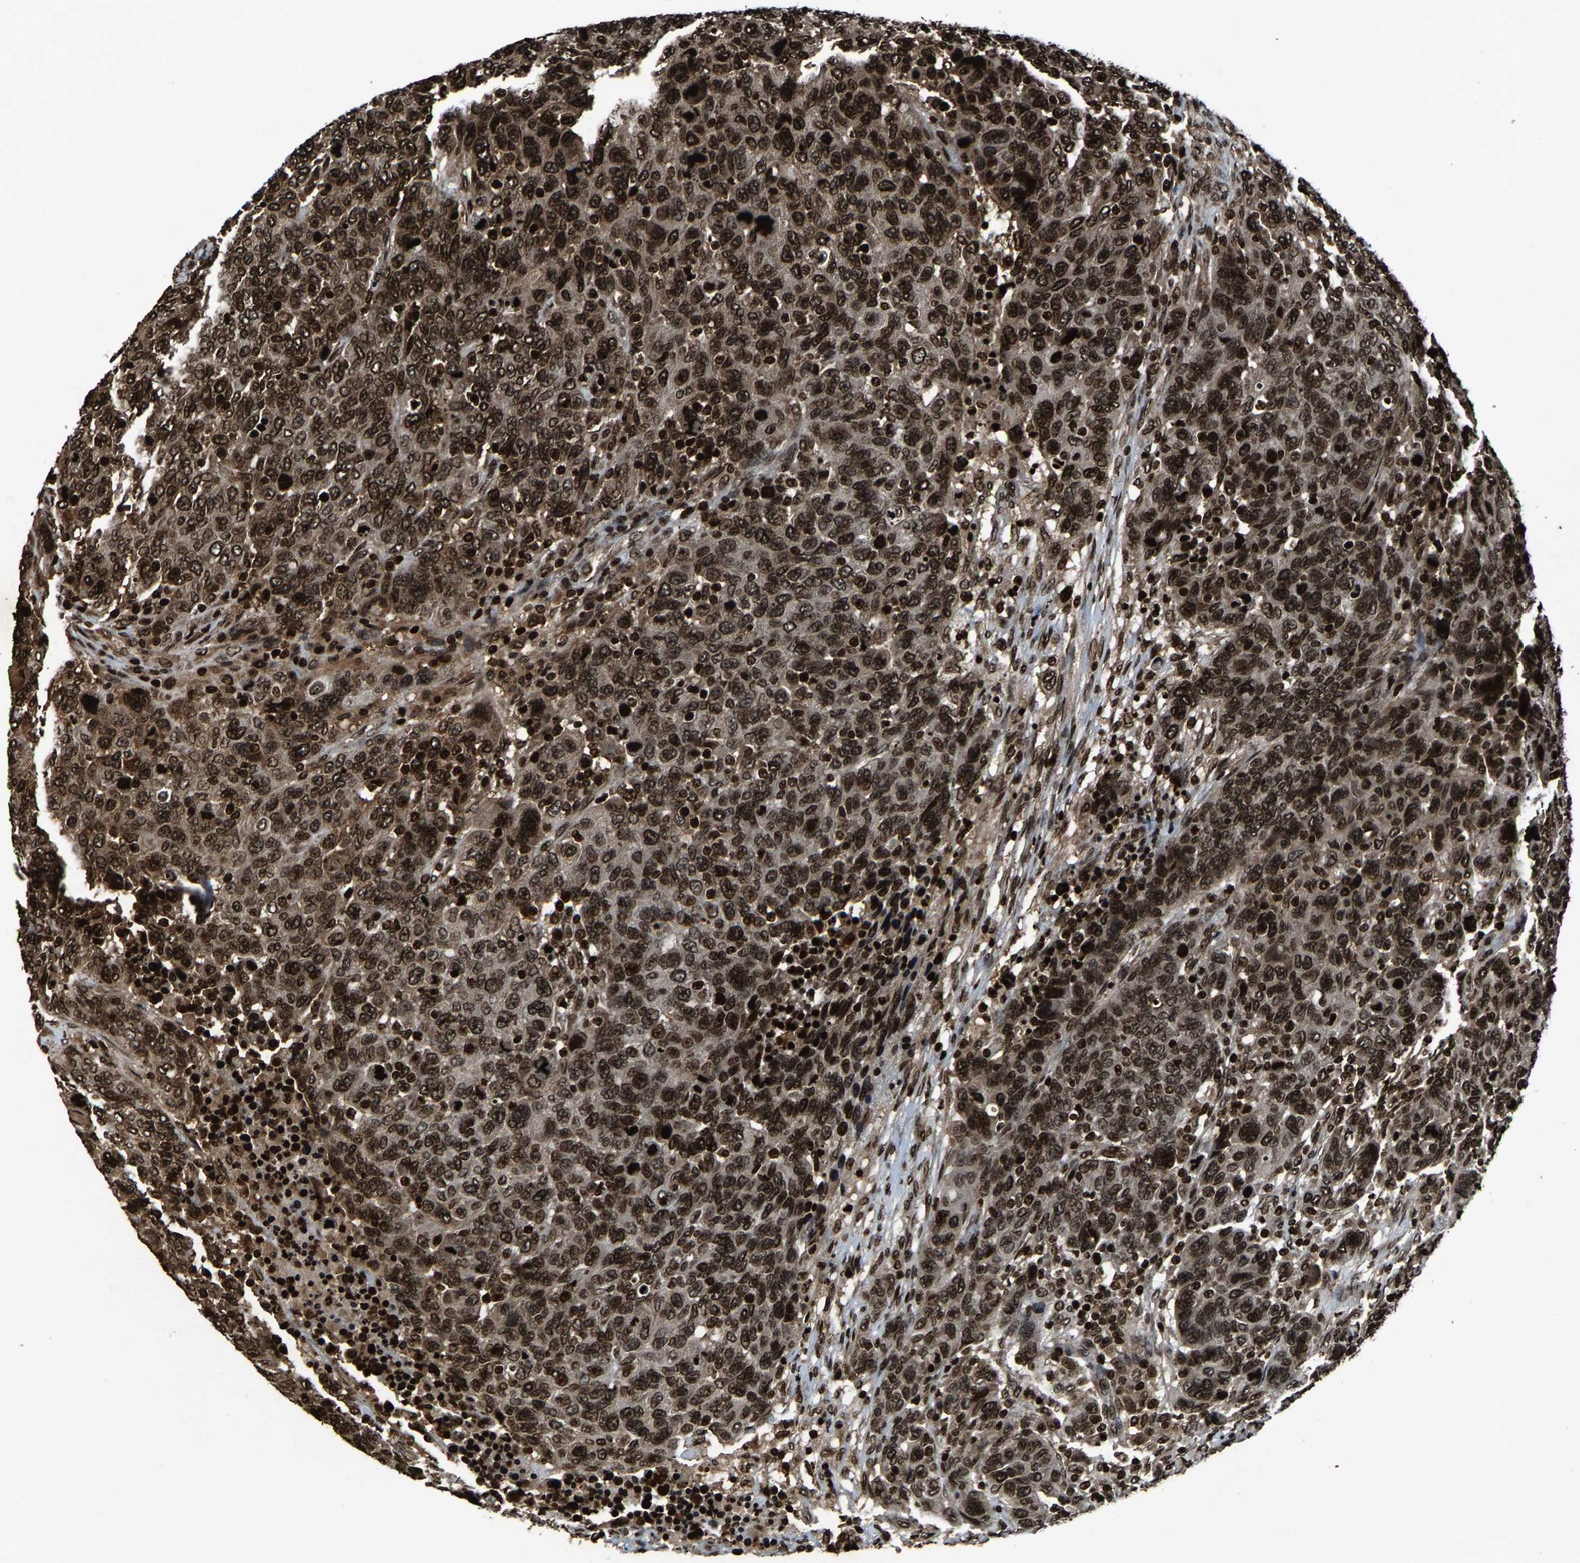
{"staining": {"intensity": "strong", "quantity": ">75%", "location": "nuclear"}, "tissue": "breast cancer", "cell_type": "Tumor cells", "image_type": "cancer", "snomed": [{"axis": "morphology", "description": "Duct carcinoma"}, {"axis": "topography", "description": "Breast"}], "caption": "A micrograph of breast cancer (invasive ductal carcinoma) stained for a protein reveals strong nuclear brown staining in tumor cells.", "gene": "H4C1", "patient": {"sex": "female", "age": 37}}